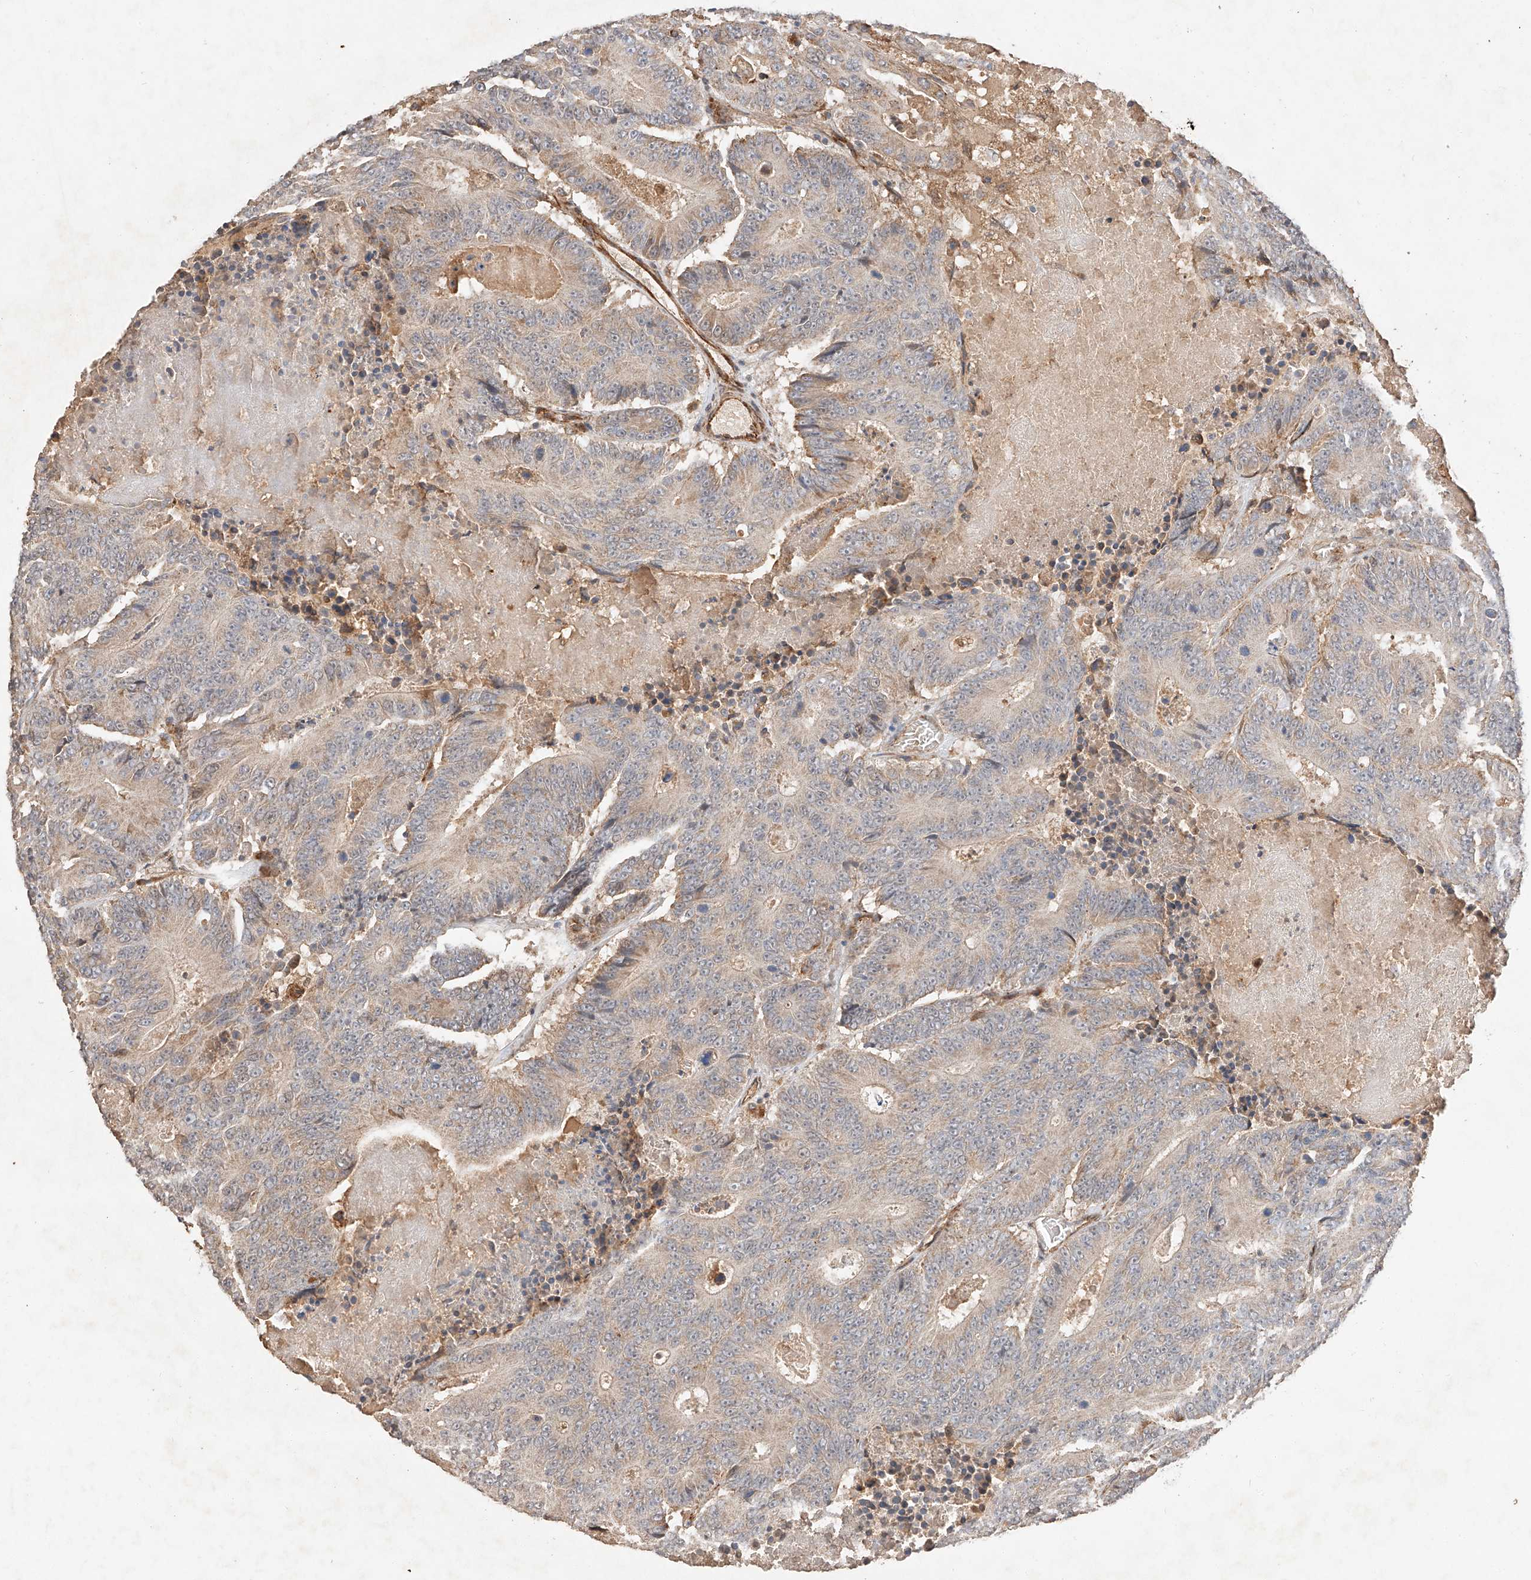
{"staining": {"intensity": "weak", "quantity": ">75%", "location": "cytoplasmic/membranous"}, "tissue": "colorectal cancer", "cell_type": "Tumor cells", "image_type": "cancer", "snomed": [{"axis": "morphology", "description": "Adenocarcinoma, NOS"}, {"axis": "topography", "description": "Colon"}], "caption": "Immunohistochemistry of colorectal cancer demonstrates low levels of weak cytoplasmic/membranous expression in approximately >75% of tumor cells.", "gene": "SUSD6", "patient": {"sex": "male", "age": 83}}